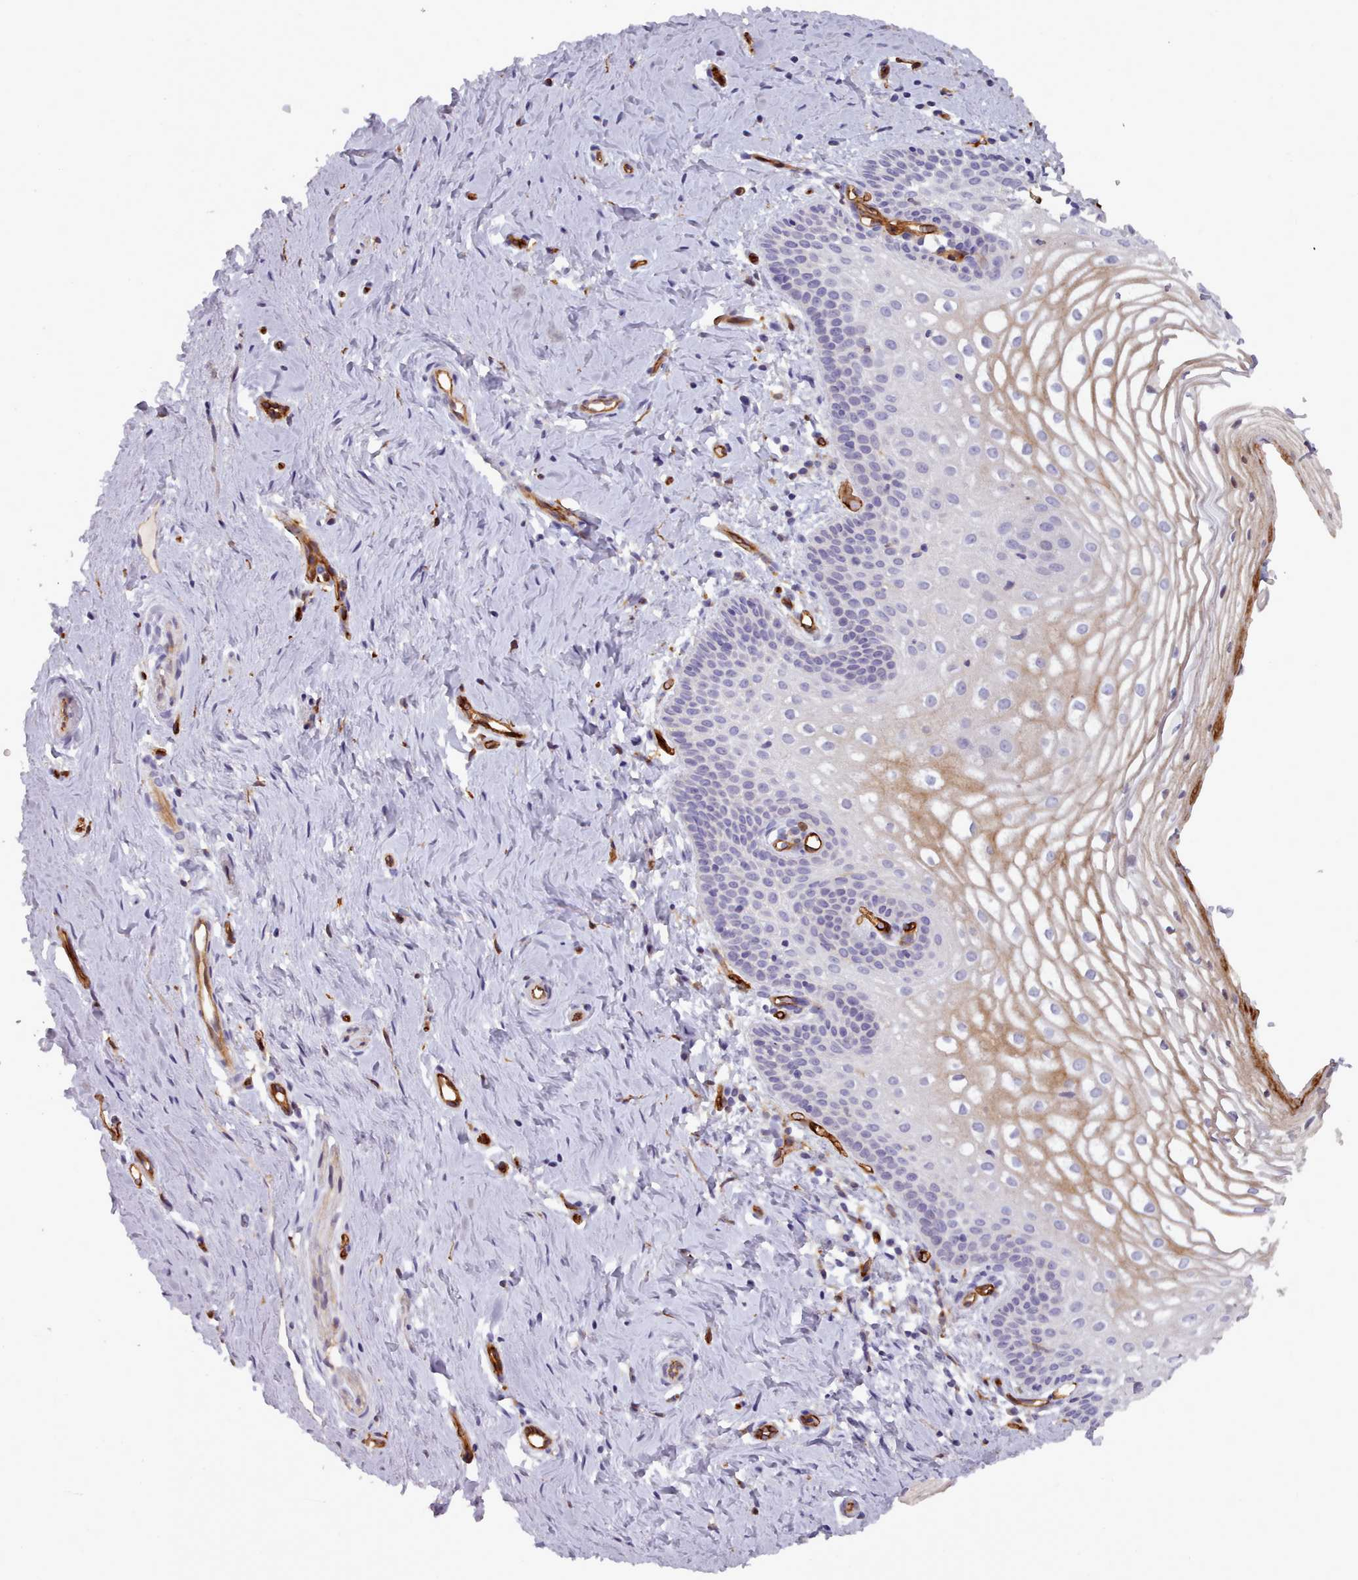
{"staining": {"intensity": "moderate", "quantity": "<25%", "location": "cytoplasmic/membranous"}, "tissue": "vagina", "cell_type": "Squamous epithelial cells", "image_type": "normal", "snomed": [{"axis": "morphology", "description": "Normal tissue, NOS"}, {"axis": "topography", "description": "Vagina"}], "caption": "Protein expression by immunohistochemistry exhibits moderate cytoplasmic/membranous staining in about <25% of squamous epithelial cells in benign vagina.", "gene": "CD300LF", "patient": {"sex": "female", "age": 56}}